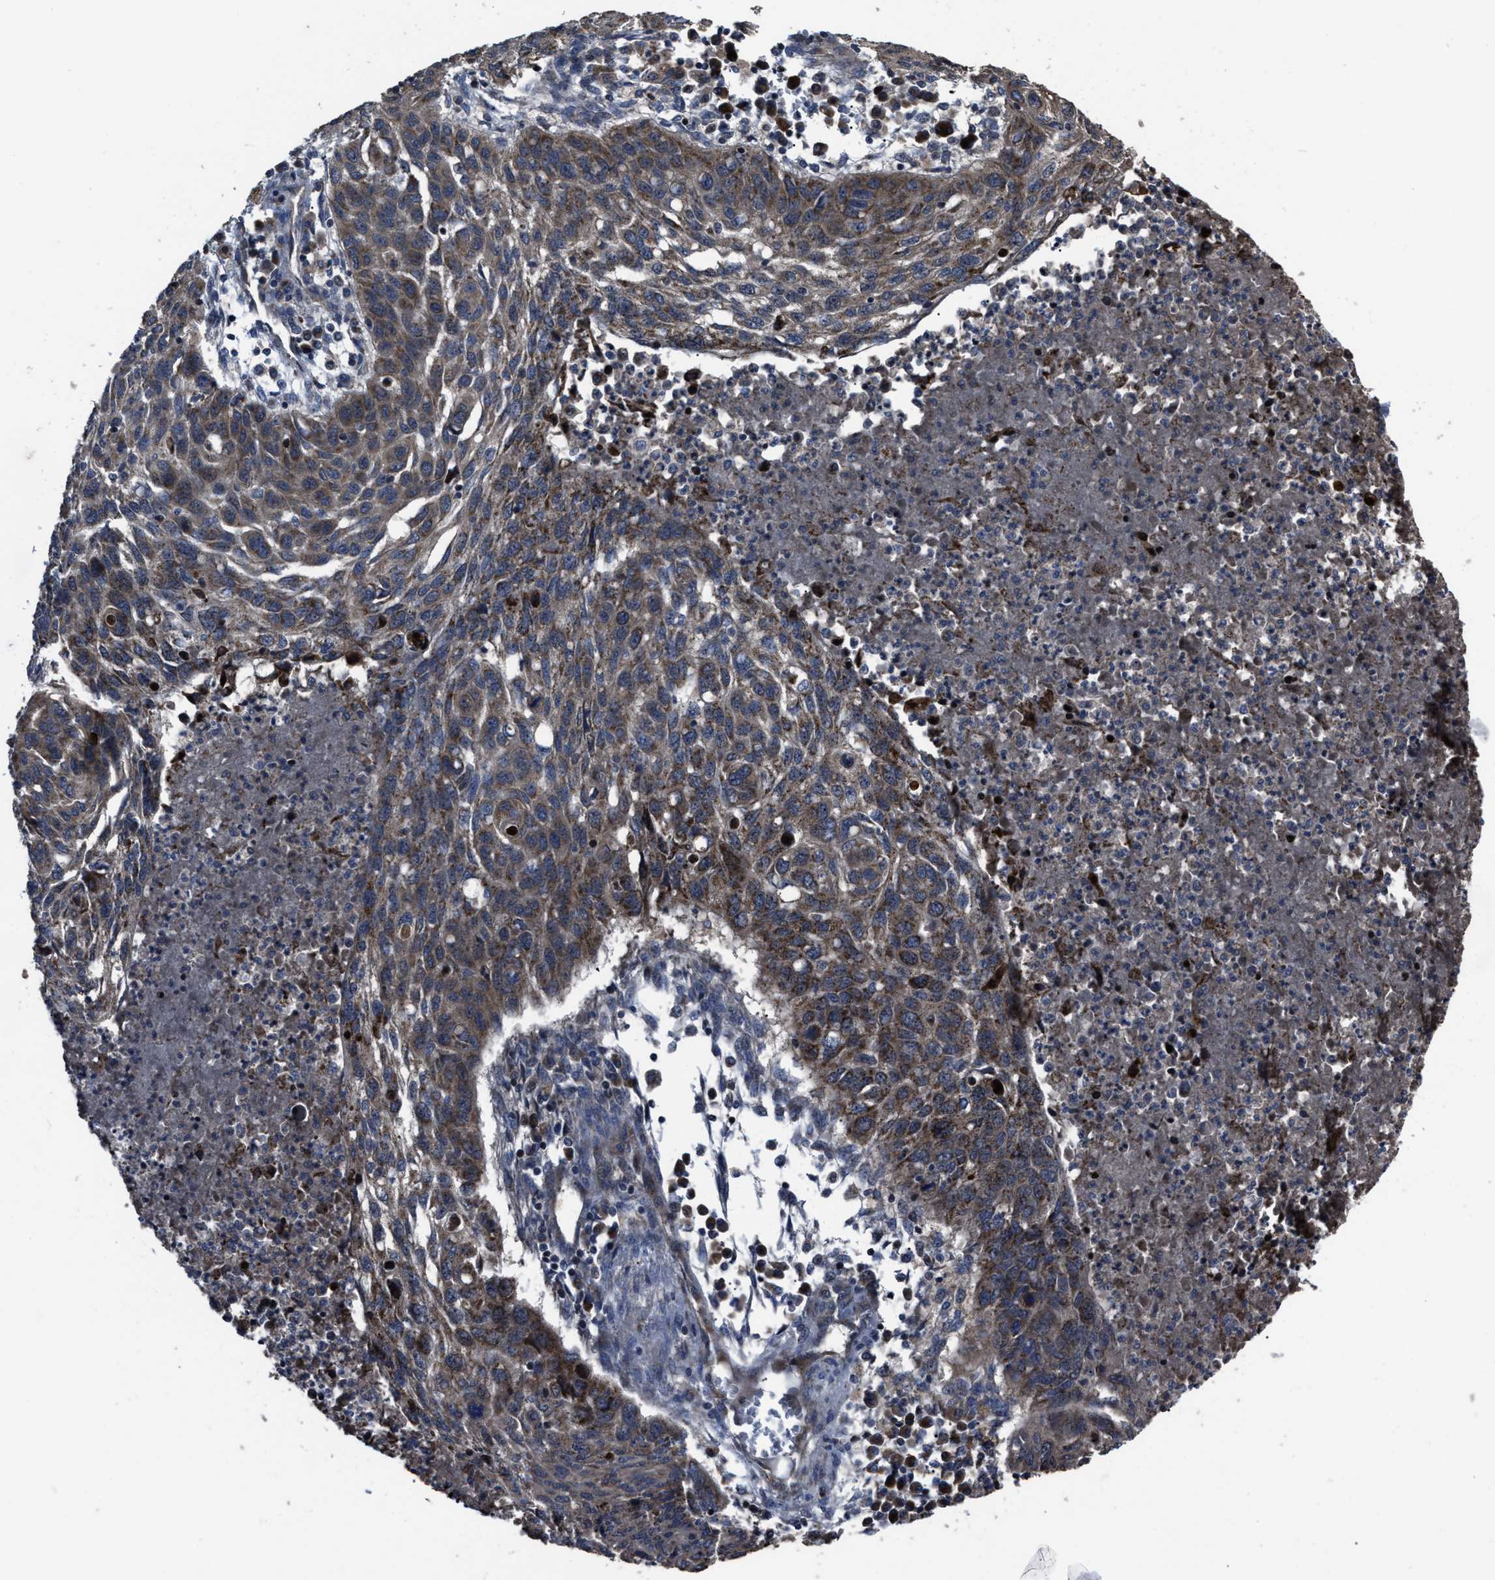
{"staining": {"intensity": "moderate", "quantity": ">75%", "location": "cytoplasmic/membranous"}, "tissue": "lung cancer", "cell_type": "Tumor cells", "image_type": "cancer", "snomed": [{"axis": "morphology", "description": "Squamous cell carcinoma, NOS"}, {"axis": "topography", "description": "Lung"}], "caption": "Lung cancer (squamous cell carcinoma) stained with a brown dye displays moderate cytoplasmic/membranous positive positivity in about >75% of tumor cells.", "gene": "PASK", "patient": {"sex": "female", "age": 63}}